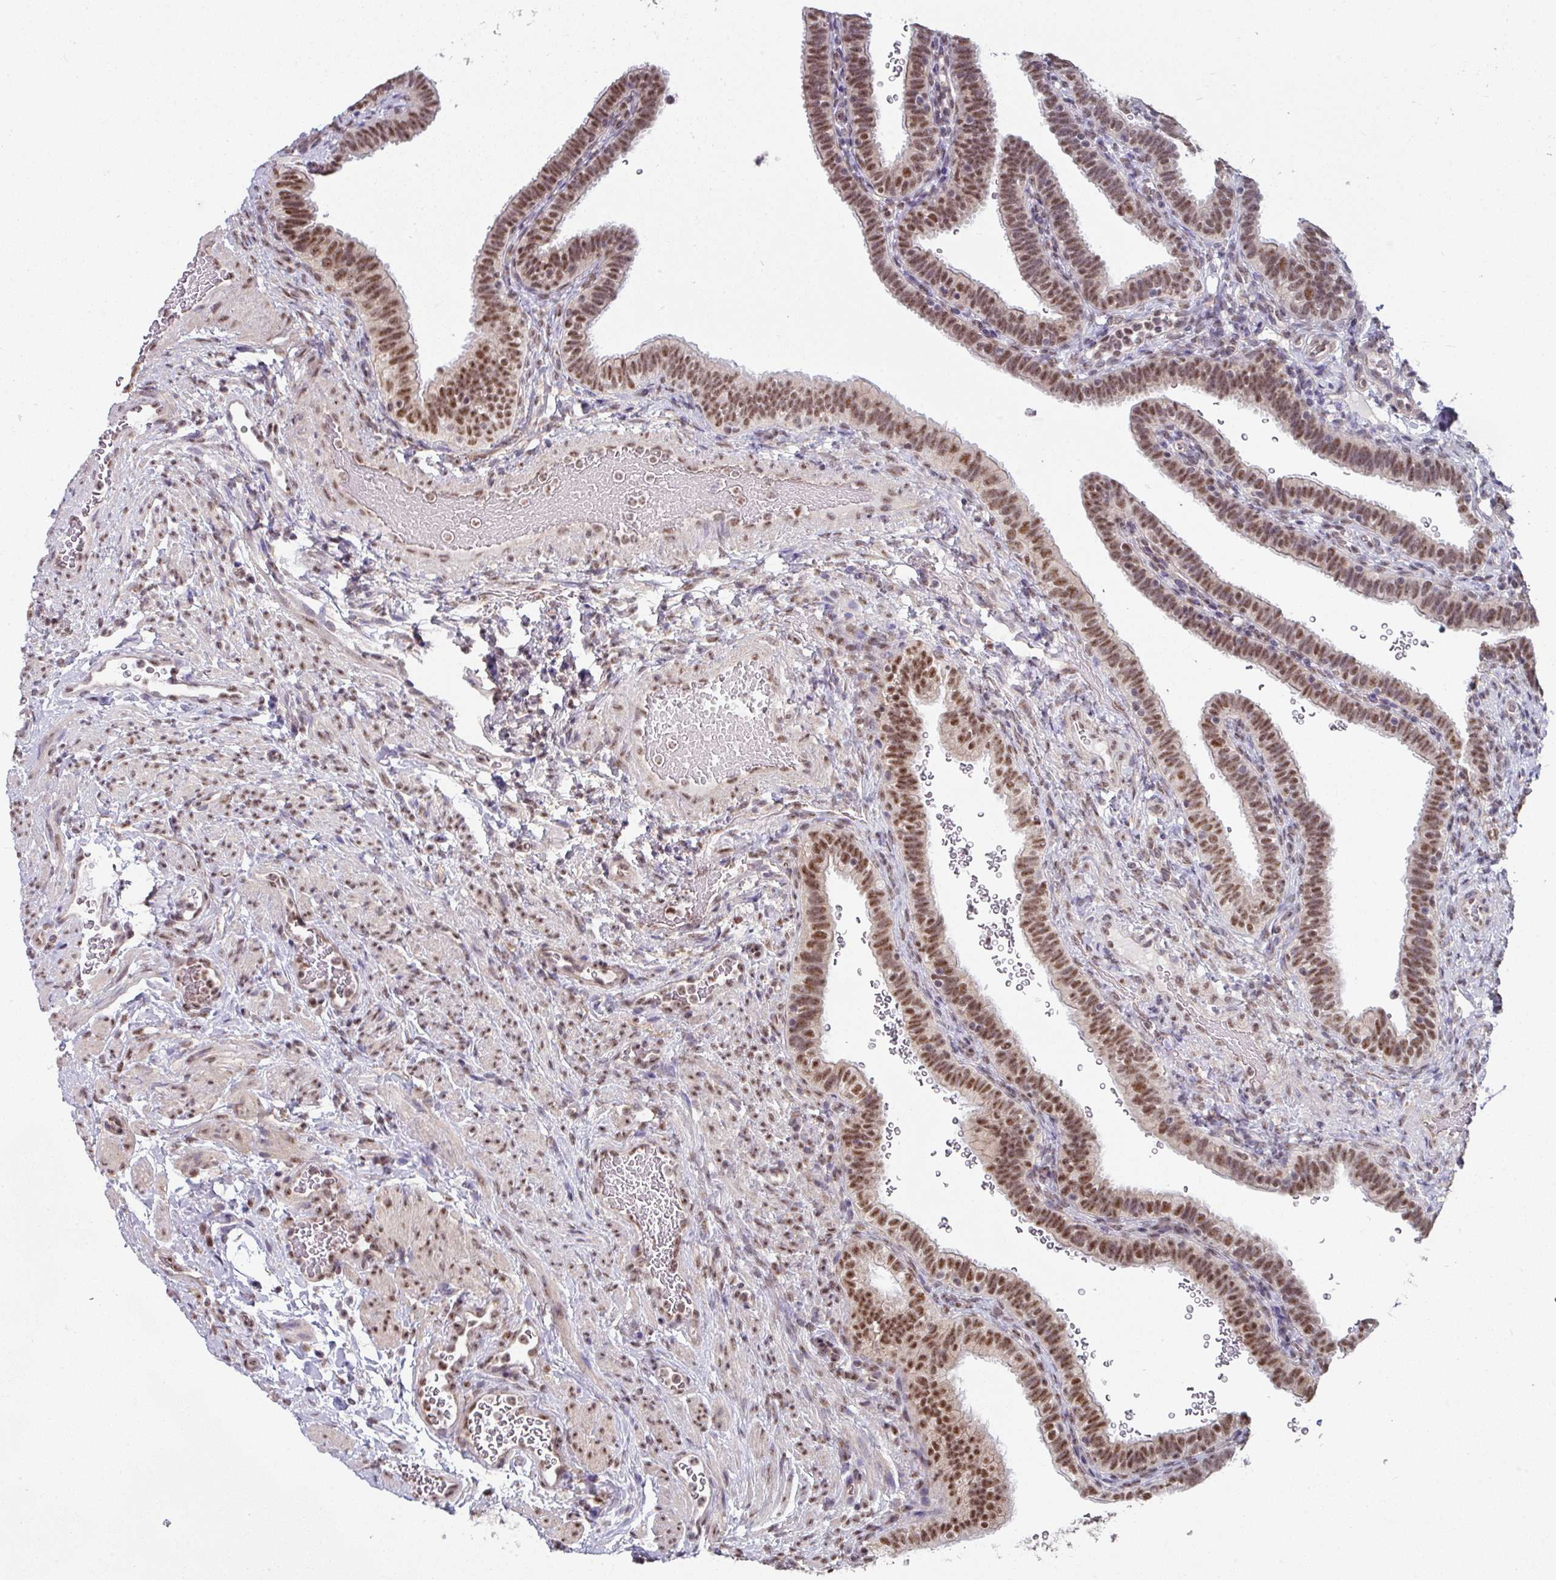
{"staining": {"intensity": "strong", "quantity": ">75%", "location": "nuclear"}, "tissue": "fallopian tube", "cell_type": "Glandular cells", "image_type": "normal", "snomed": [{"axis": "morphology", "description": "Normal tissue, NOS"}, {"axis": "topography", "description": "Fallopian tube"}], "caption": "Fallopian tube stained for a protein exhibits strong nuclear positivity in glandular cells. (Stains: DAB (3,3'-diaminobenzidine) in brown, nuclei in blue, Microscopy: brightfield microscopy at high magnification).", "gene": "TMED5", "patient": {"sex": "female", "age": 41}}